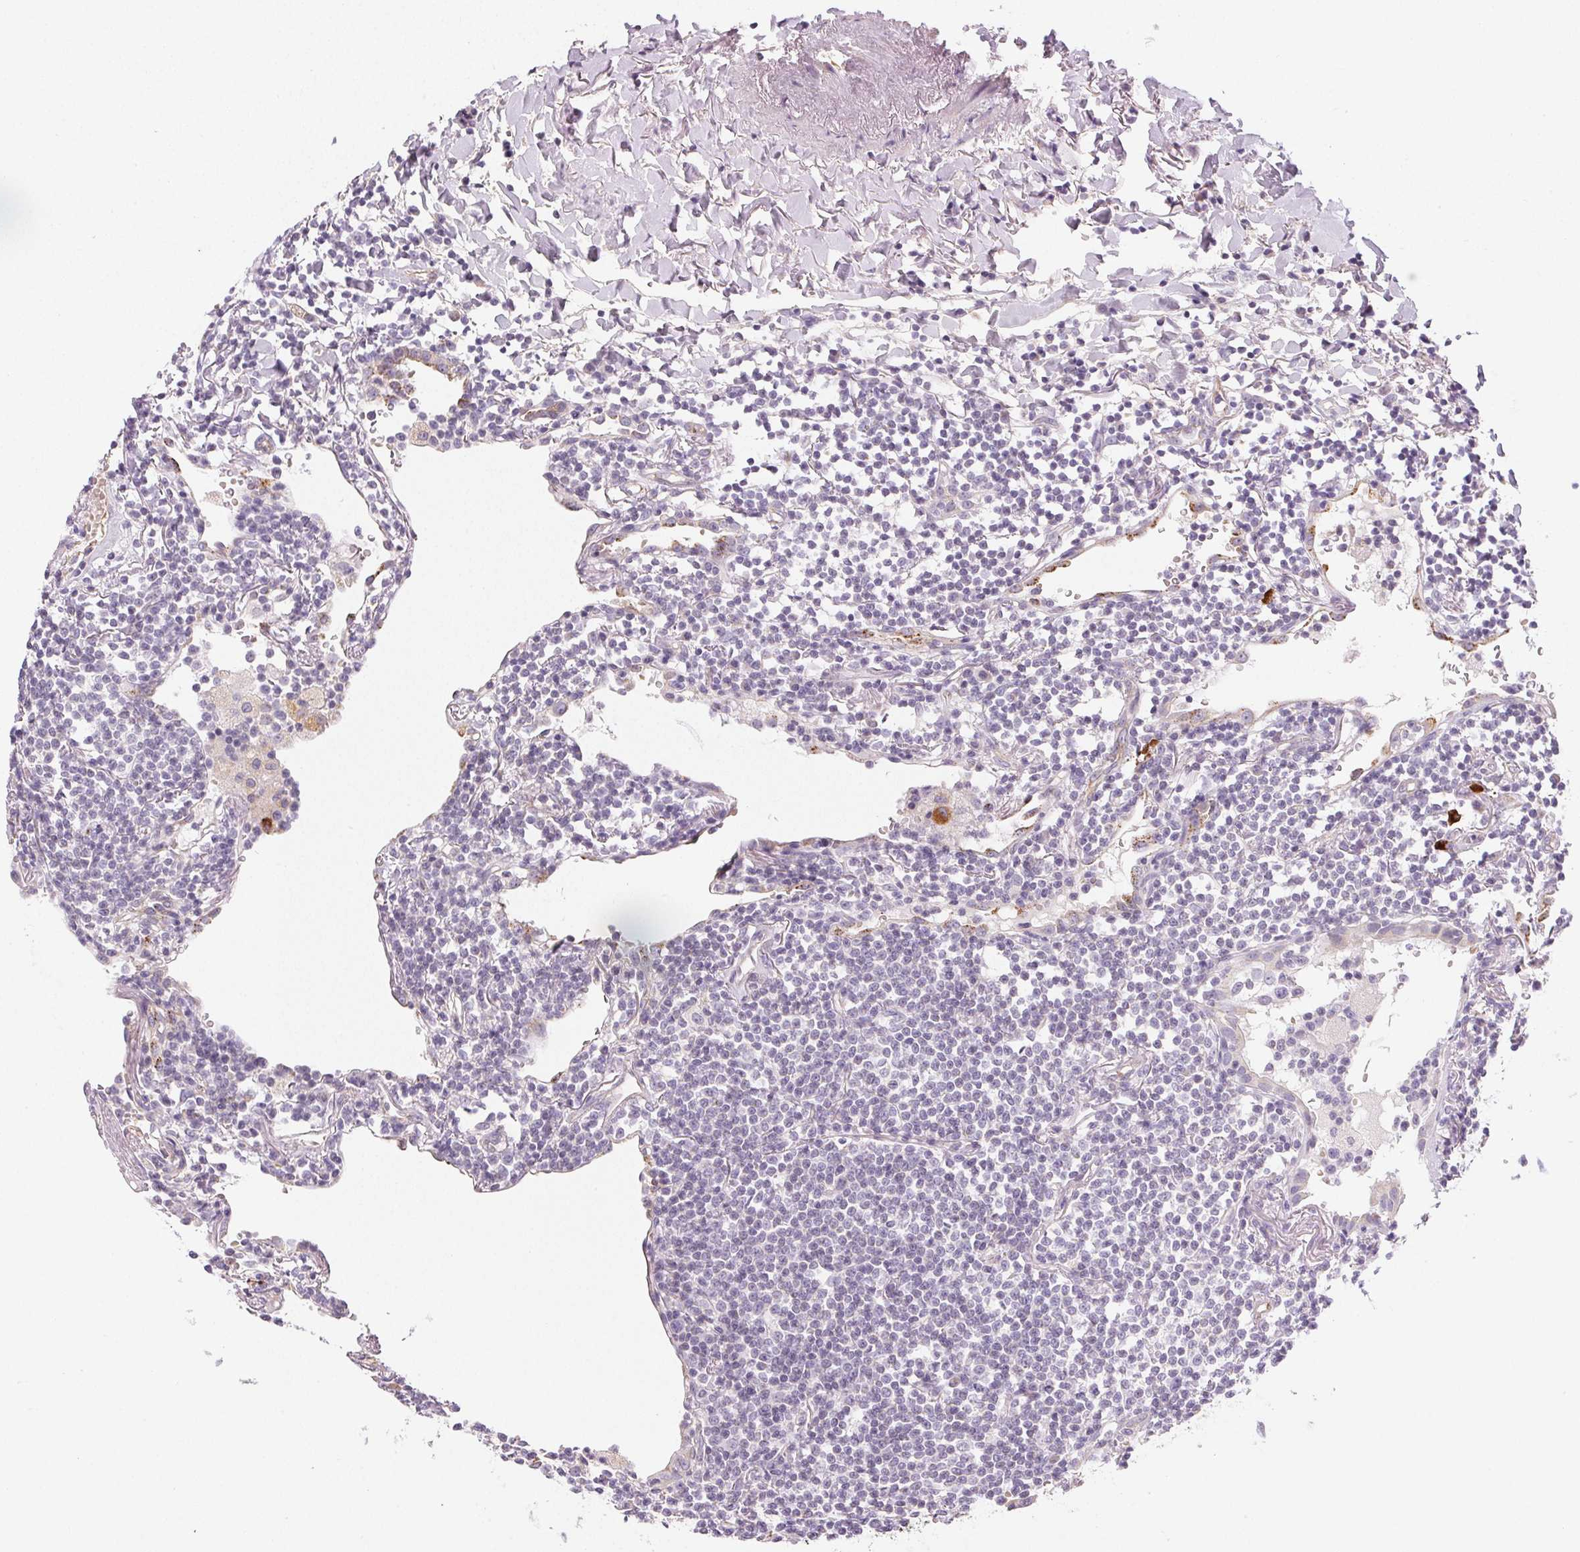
{"staining": {"intensity": "negative", "quantity": "none", "location": "none"}, "tissue": "lymphoma", "cell_type": "Tumor cells", "image_type": "cancer", "snomed": [{"axis": "morphology", "description": "Malignant lymphoma, non-Hodgkin's type, Low grade"}, {"axis": "topography", "description": "Lung"}], "caption": "Tumor cells show no significant protein positivity in lymphoma.", "gene": "SMYD1", "patient": {"sex": "female", "age": 71}}